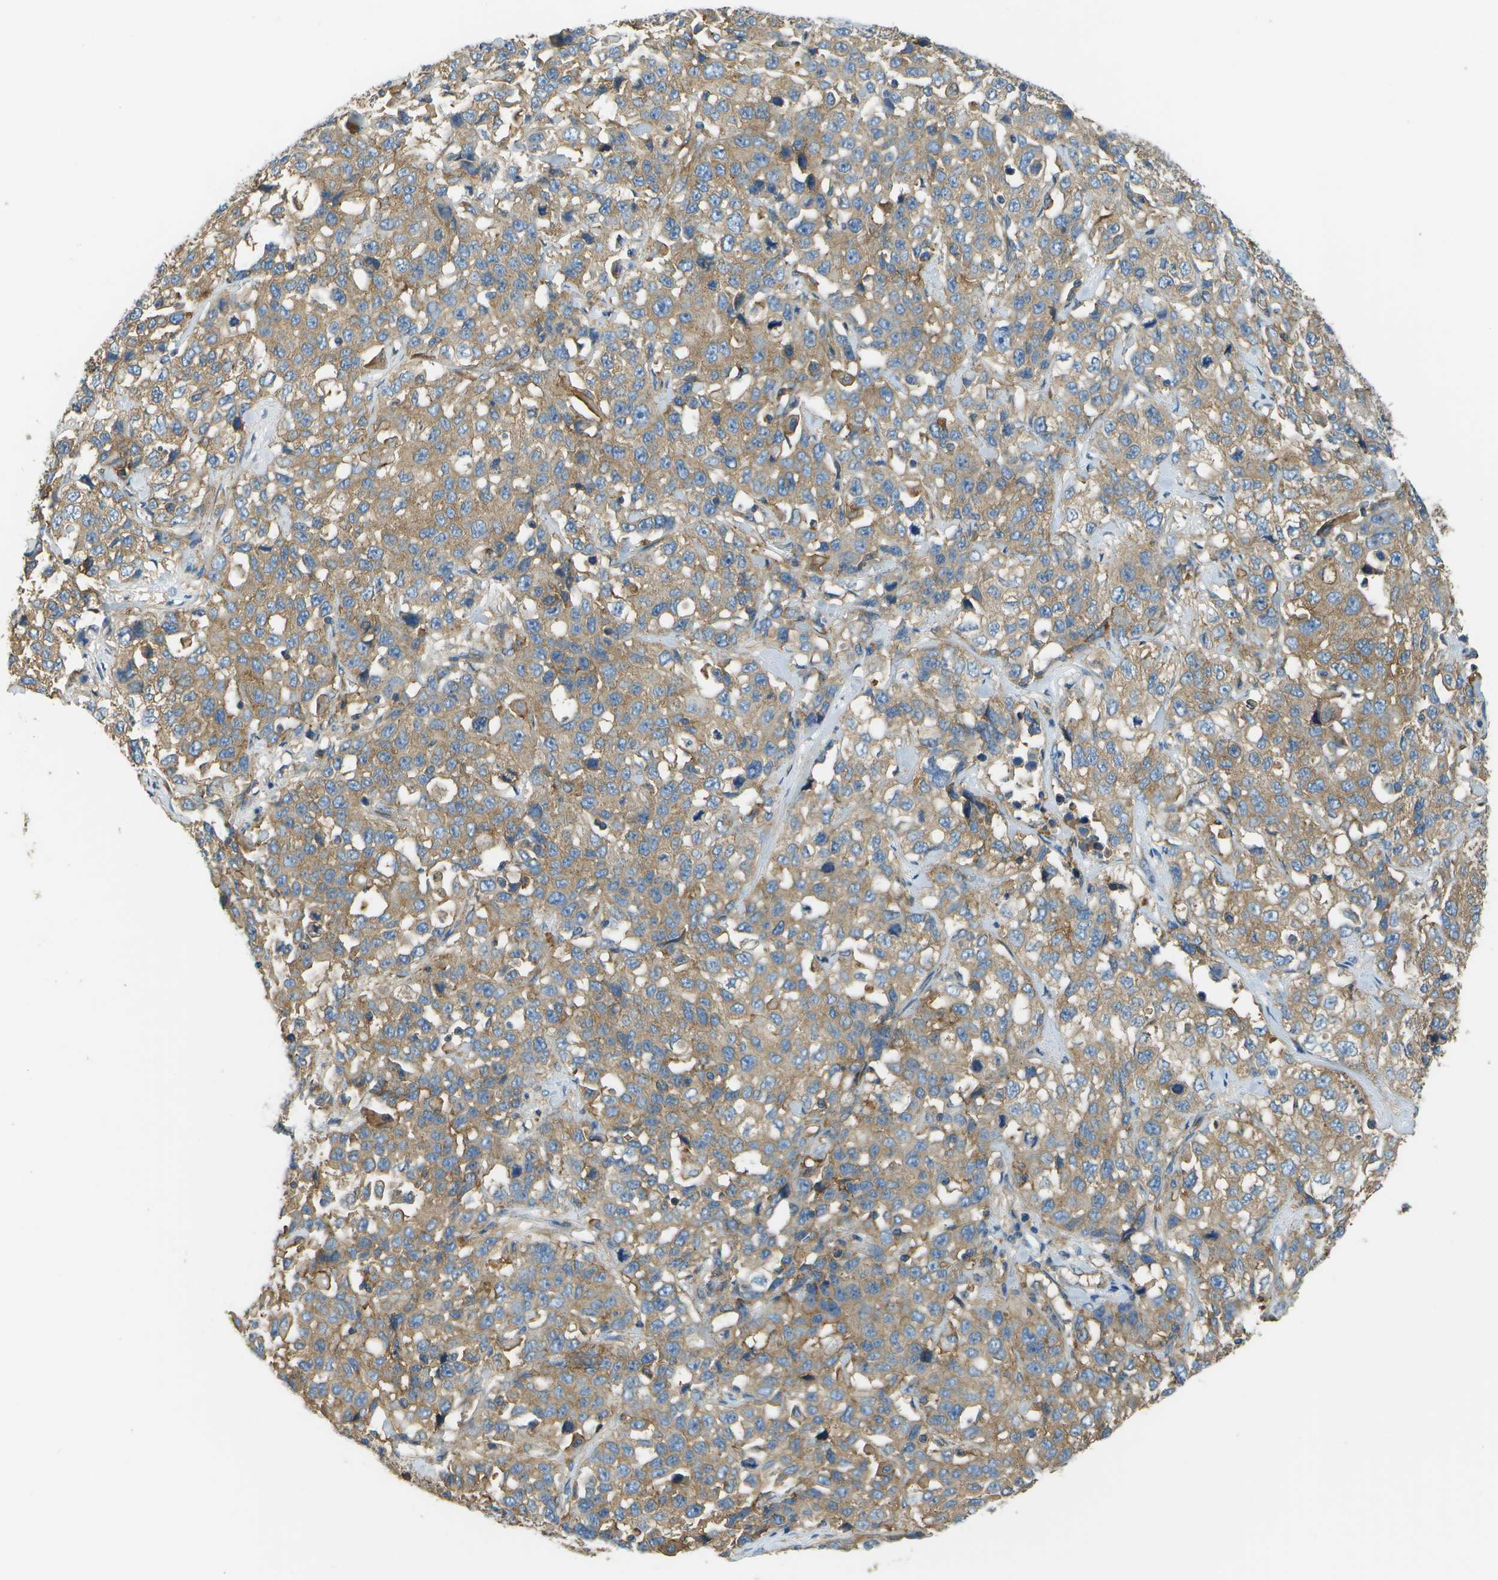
{"staining": {"intensity": "moderate", "quantity": ">75%", "location": "cytoplasmic/membranous"}, "tissue": "stomach cancer", "cell_type": "Tumor cells", "image_type": "cancer", "snomed": [{"axis": "morphology", "description": "Normal tissue, NOS"}, {"axis": "morphology", "description": "Adenocarcinoma, NOS"}, {"axis": "topography", "description": "Stomach"}], "caption": "An IHC micrograph of neoplastic tissue is shown. Protein staining in brown highlights moderate cytoplasmic/membranous positivity in stomach adenocarcinoma within tumor cells.", "gene": "CLTC", "patient": {"sex": "male", "age": 48}}